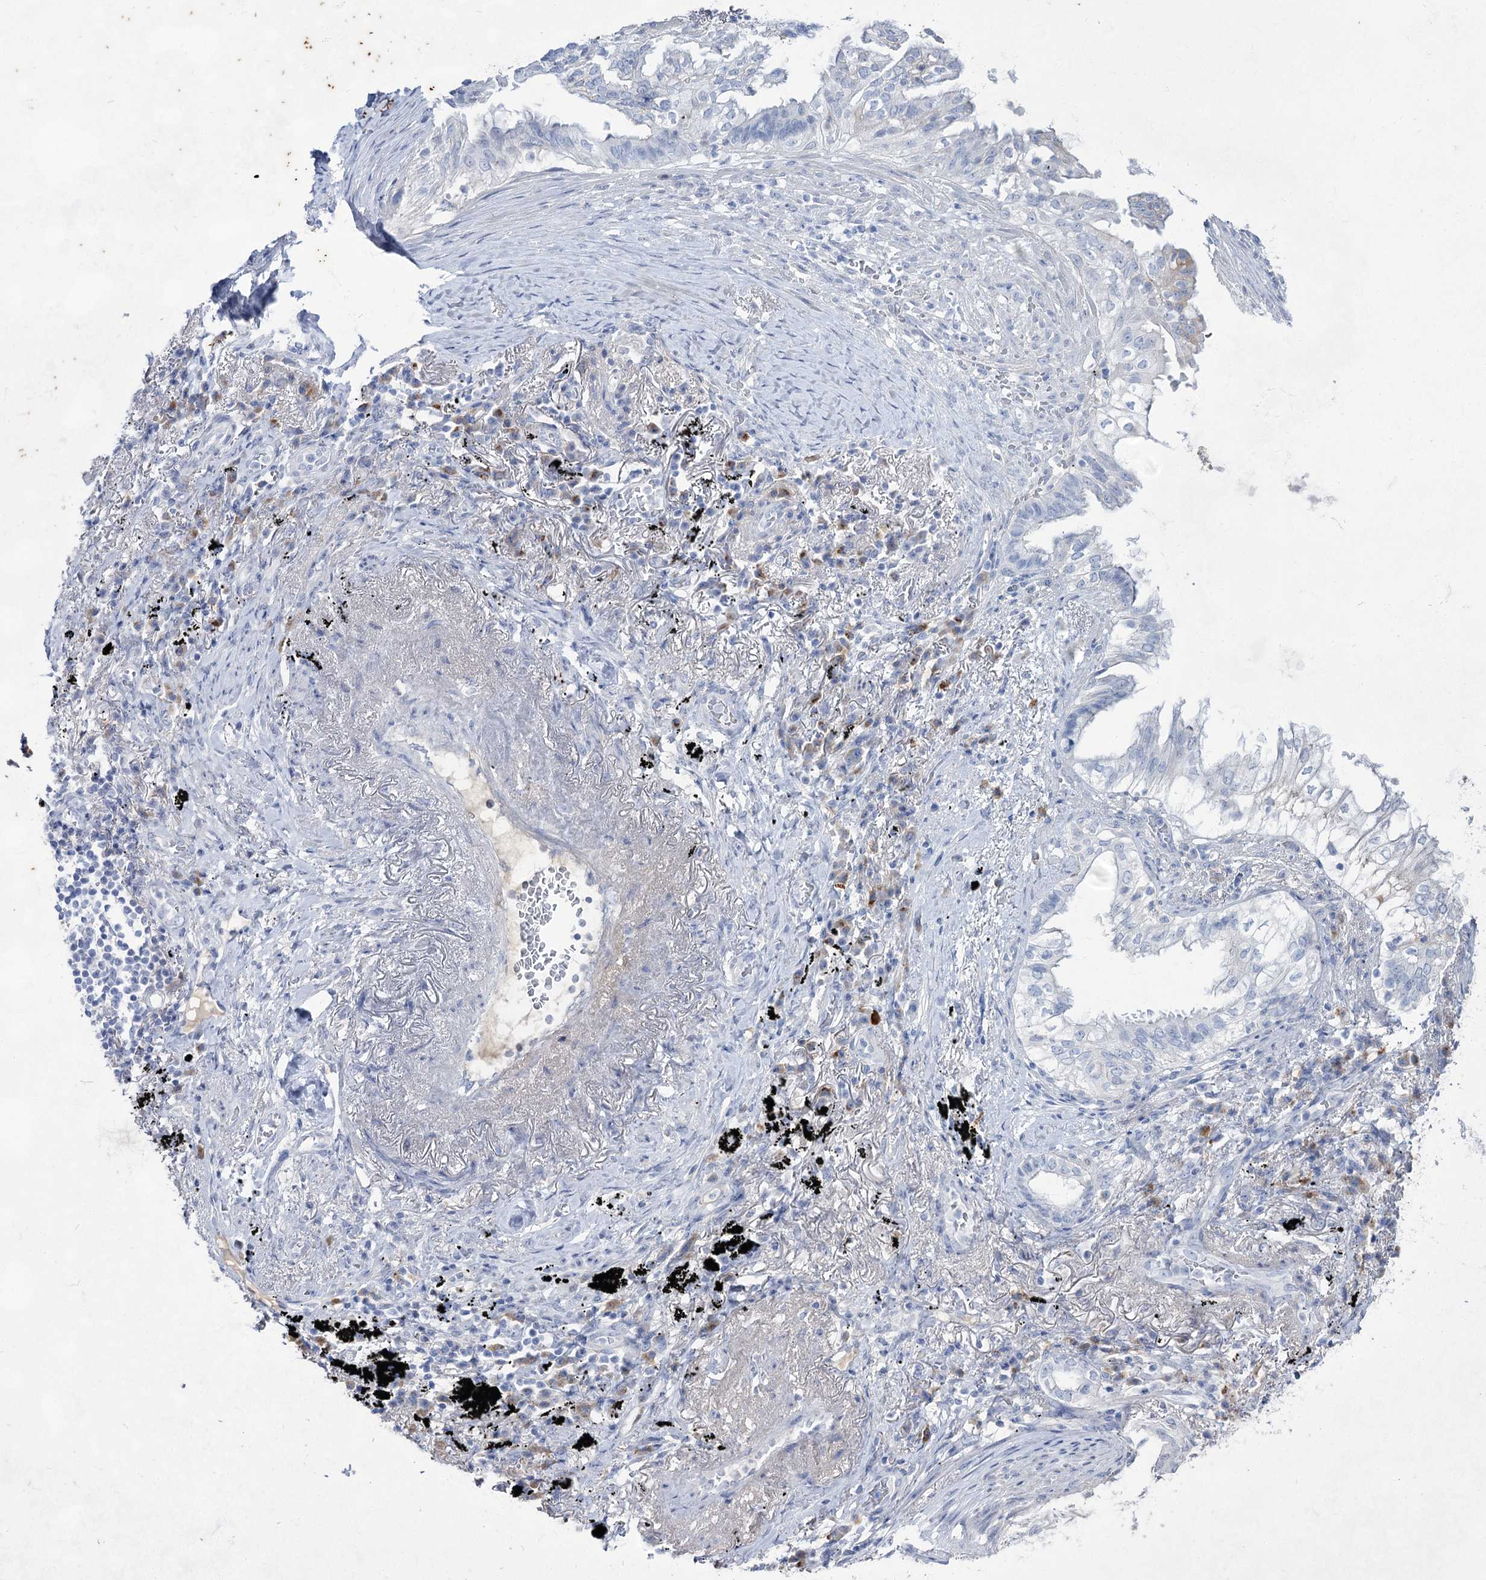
{"staining": {"intensity": "negative", "quantity": "none", "location": "none"}, "tissue": "lung cancer", "cell_type": "Tumor cells", "image_type": "cancer", "snomed": [{"axis": "morphology", "description": "Adenocarcinoma, NOS"}, {"axis": "topography", "description": "Lung"}], "caption": "Tumor cells show no significant expression in lung cancer.", "gene": "ACRV1", "patient": {"sex": "female", "age": 70}}